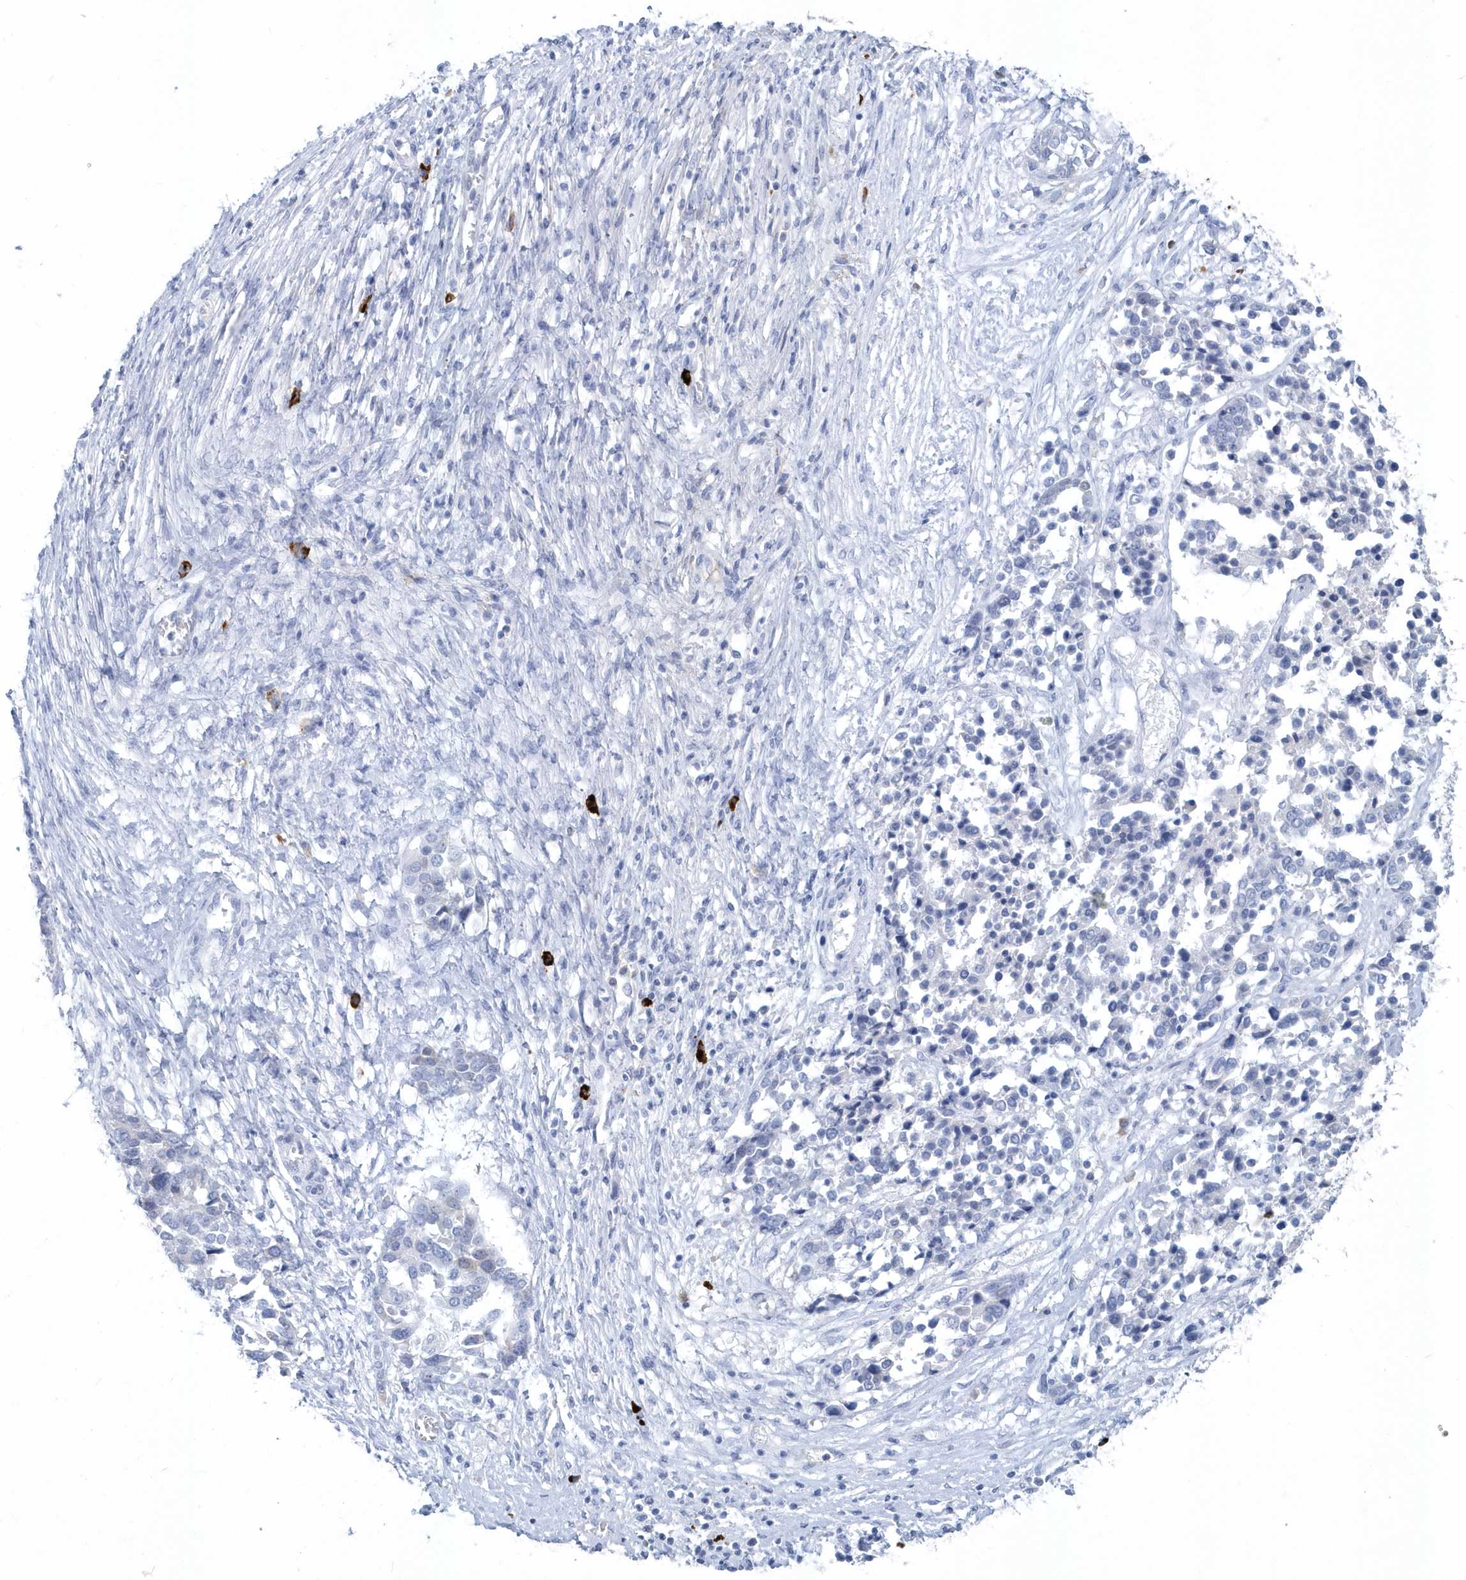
{"staining": {"intensity": "negative", "quantity": "none", "location": "none"}, "tissue": "ovarian cancer", "cell_type": "Tumor cells", "image_type": "cancer", "snomed": [{"axis": "morphology", "description": "Cystadenocarcinoma, serous, NOS"}, {"axis": "topography", "description": "Ovary"}], "caption": "Ovarian cancer (serous cystadenocarcinoma) was stained to show a protein in brown. There is no significant expression in tumor cells. Brightfield microscopy of IHC stained with DAB (brown) and hematoxylin (blue), captured at high magnification.", "gene": "JCHAIN", "patient": {"sex": "female", "age": 44}}